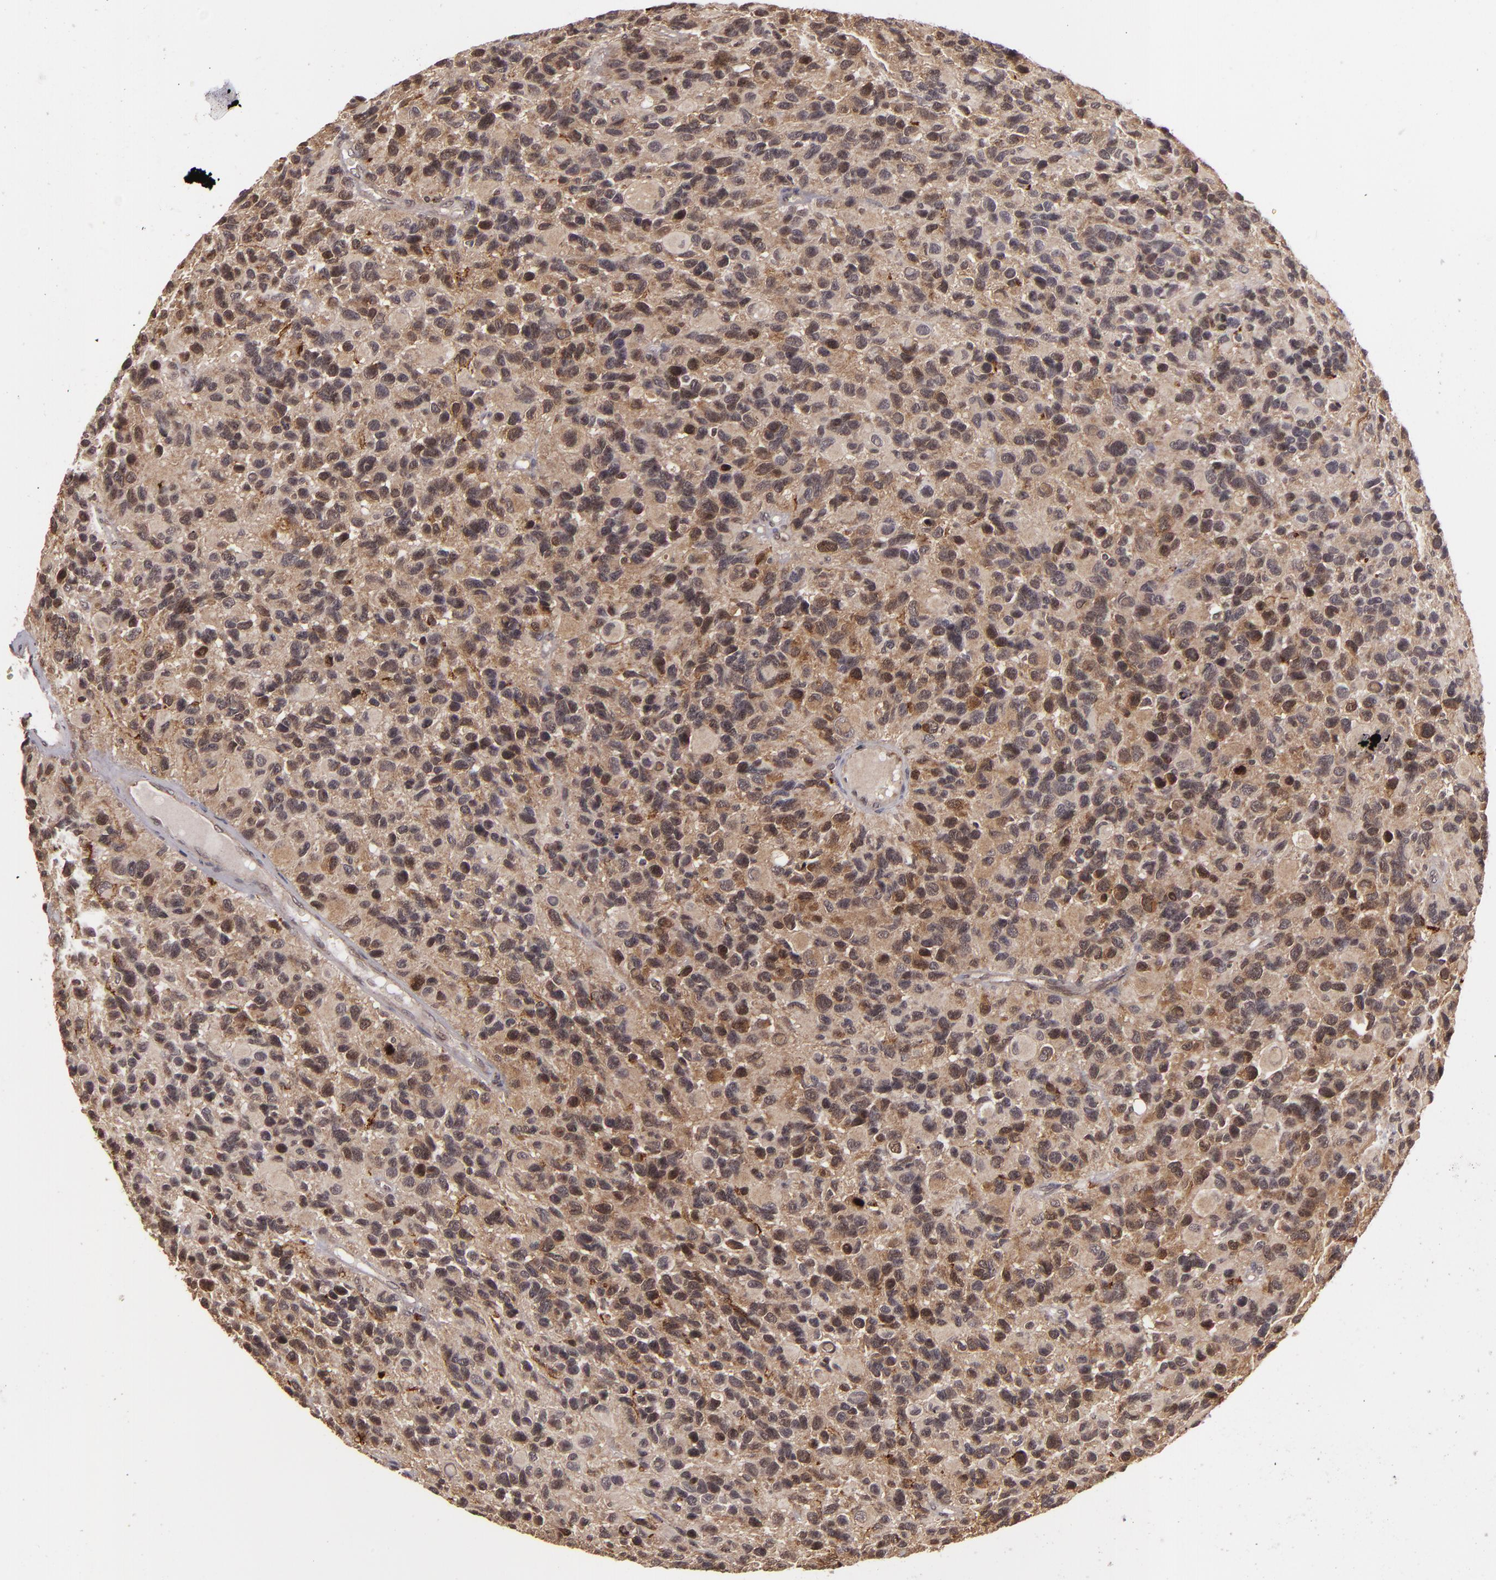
{"staining": {"intensity": "strong", "quantity": ">75%", "location": "cytoplasmic/membranous,nuclear"}, "tissue": "glioma", "cell_type": "Tumor cells", "image_type": "cancer", "snomed": [{"axis": "morphology", "description": "Glioma, malignant, High grade"}, {"axis": "topography", "description": "Brain"}], "caption": "An image of human malignant glioma (high-grade) stained for a protein shows strong cytoplasmic/membranous and nuclear brown staining in tumor cells.", "gene": "ZBTB33", "patient": {"sex": "male", "age": 77}}